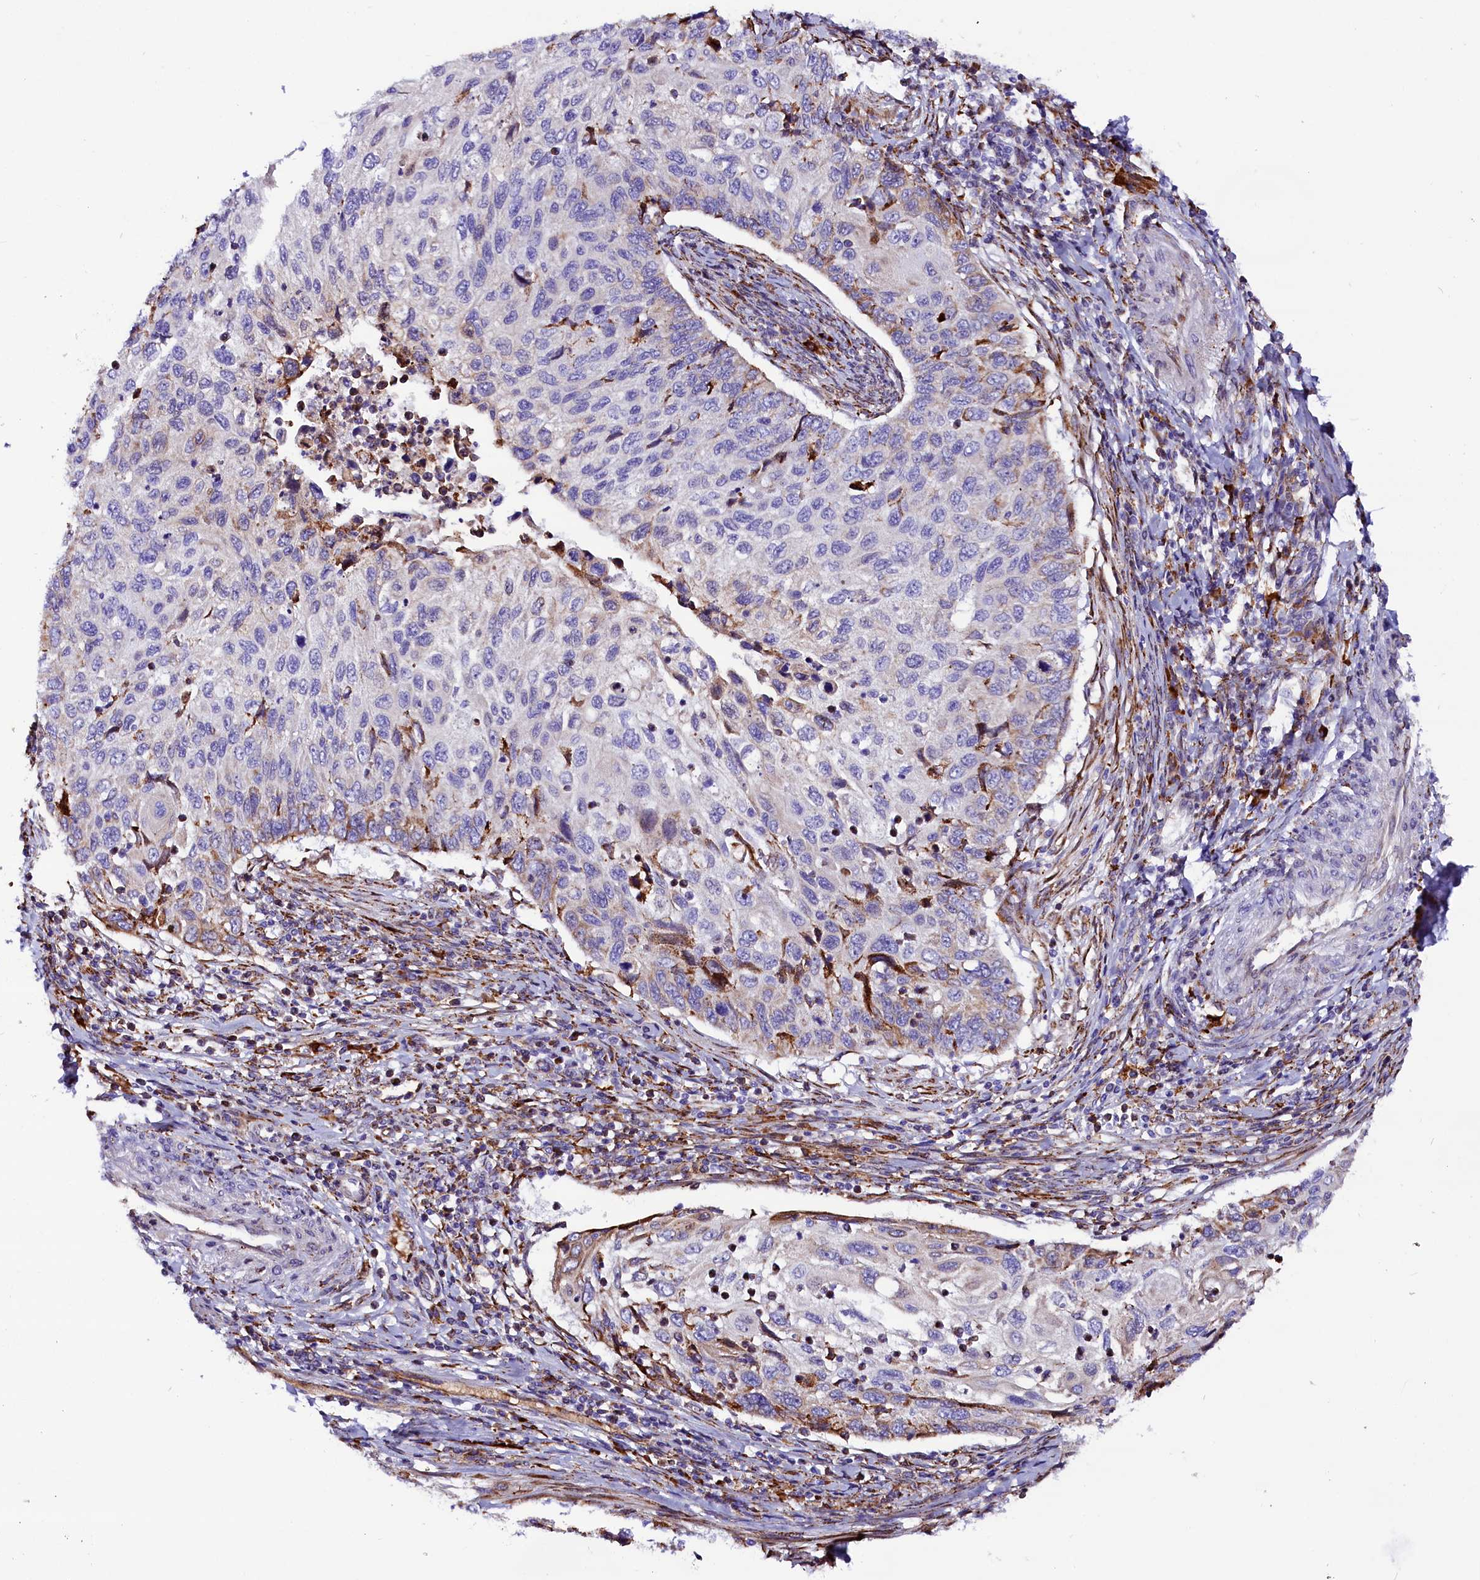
{"staining": {"intensity": "negative", "quantity": "none", "location": "none"}, "tissue": "cervical cancer", "cell_type": "Tumor cells", "image_type": "cancer", "snomed": [{"axis": "morphology", "description": "Squamous cell carcinoma, NOS"}, {"axis": "topography", "description": "Cervix"}], "caption": "Immunohistochemical staining of cervical cancer shows no significant expression in tumor cells. (Stains: DAB IHC with hematoxylin counter stain, Microscopy: brightfield microscopy at high magnification).", "gene": "CMTR2", "patient": {"sex": "female", "age": 70}}